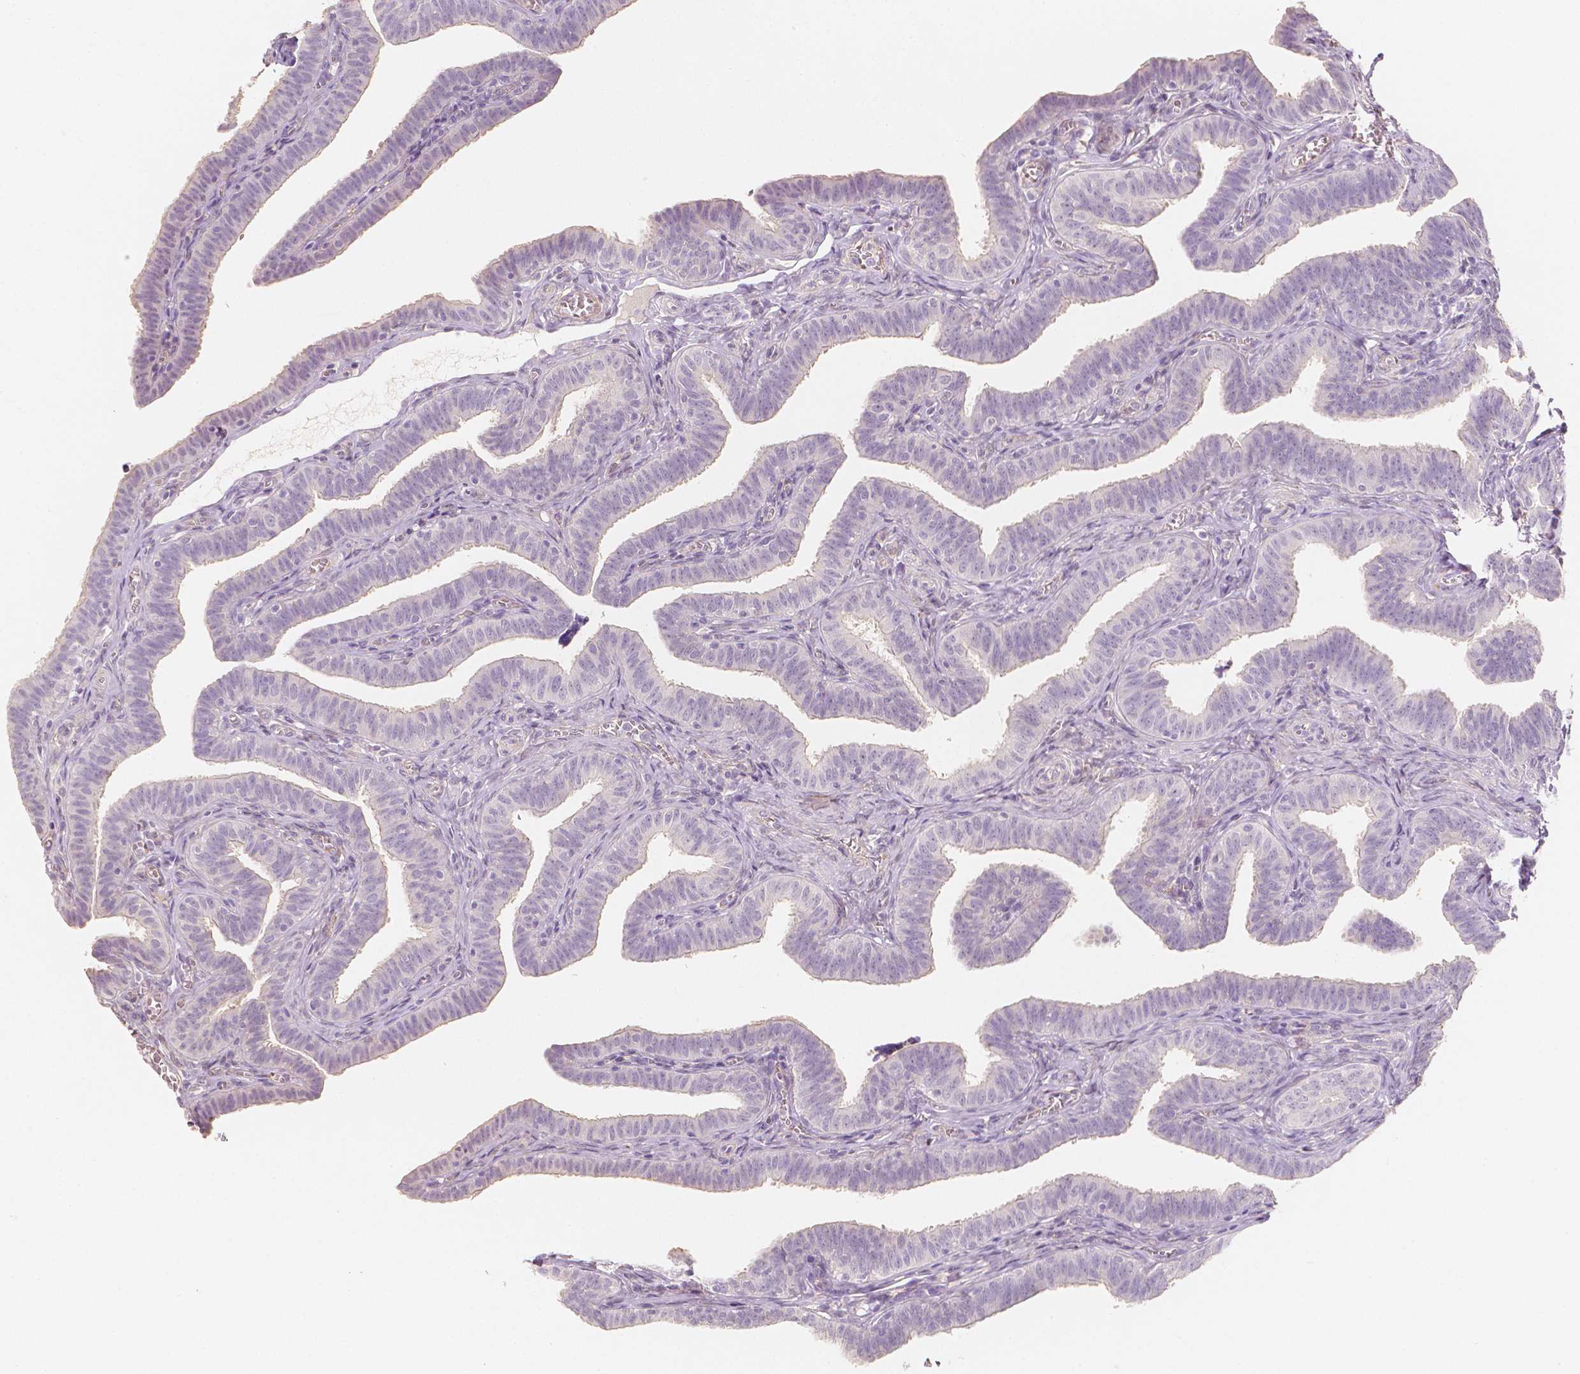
{"staining": {"intensity": "negative", "quantity": "none", "location": "none"}, "tissue": "fallopian tube", "cell_type": "Glandular cells", "image_type": "normal", "snomed": [{"axis": "morphology", "description": "Normal tissue, NOS"}, {"axis": "topography", "description": "Fallopian tube"}], "caption": "A micrograph of fallopian tube stained for a protein displays no brown staining in glandular cells. (DAB (3,3'-diaminobenzidine) IHC visualized using brightfield microscopy, high magnification).", "gene": "THY1", "patient": {"sex": "female", "age": 25}}